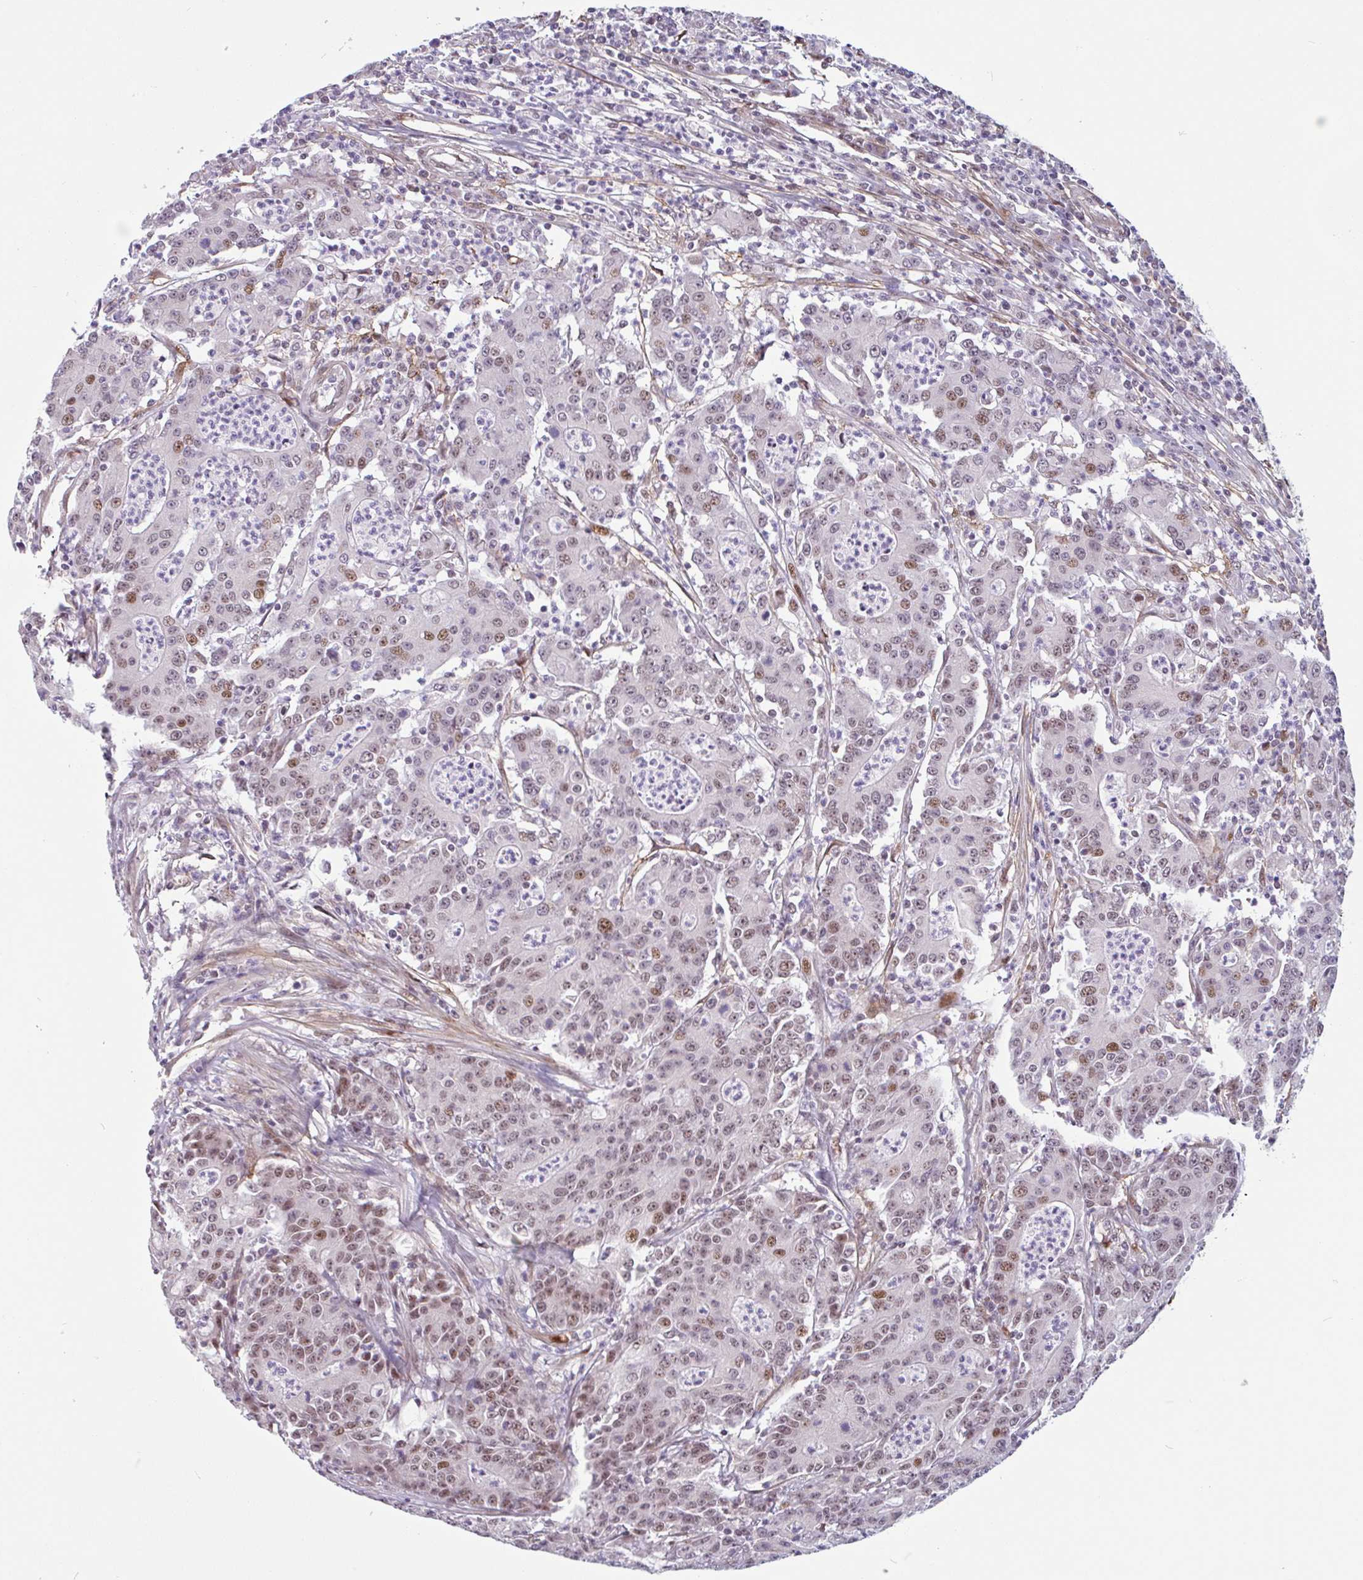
{"staining": {"intensity": "weak", "quantity": "25%-75%", "location": "nuclear"}, "tissue": "colorectal cancer", "cell_type": "Tumor cells", "image_type": "cancer", "snomed": [{"axis": "morphology", "description": "Adenocarcinoma, NOS"}, {"axis": "topography", "description": "Colon"}], "caption": "The immunohistochemical stain highlights weak nuclear staining in tumor cells of colorectal cancer tissue. The protein of interest is shown in brown color, while the nuclei are stained blue.", "gene": "TMEM119", "patient": {"sex": "male", "age": 83}}